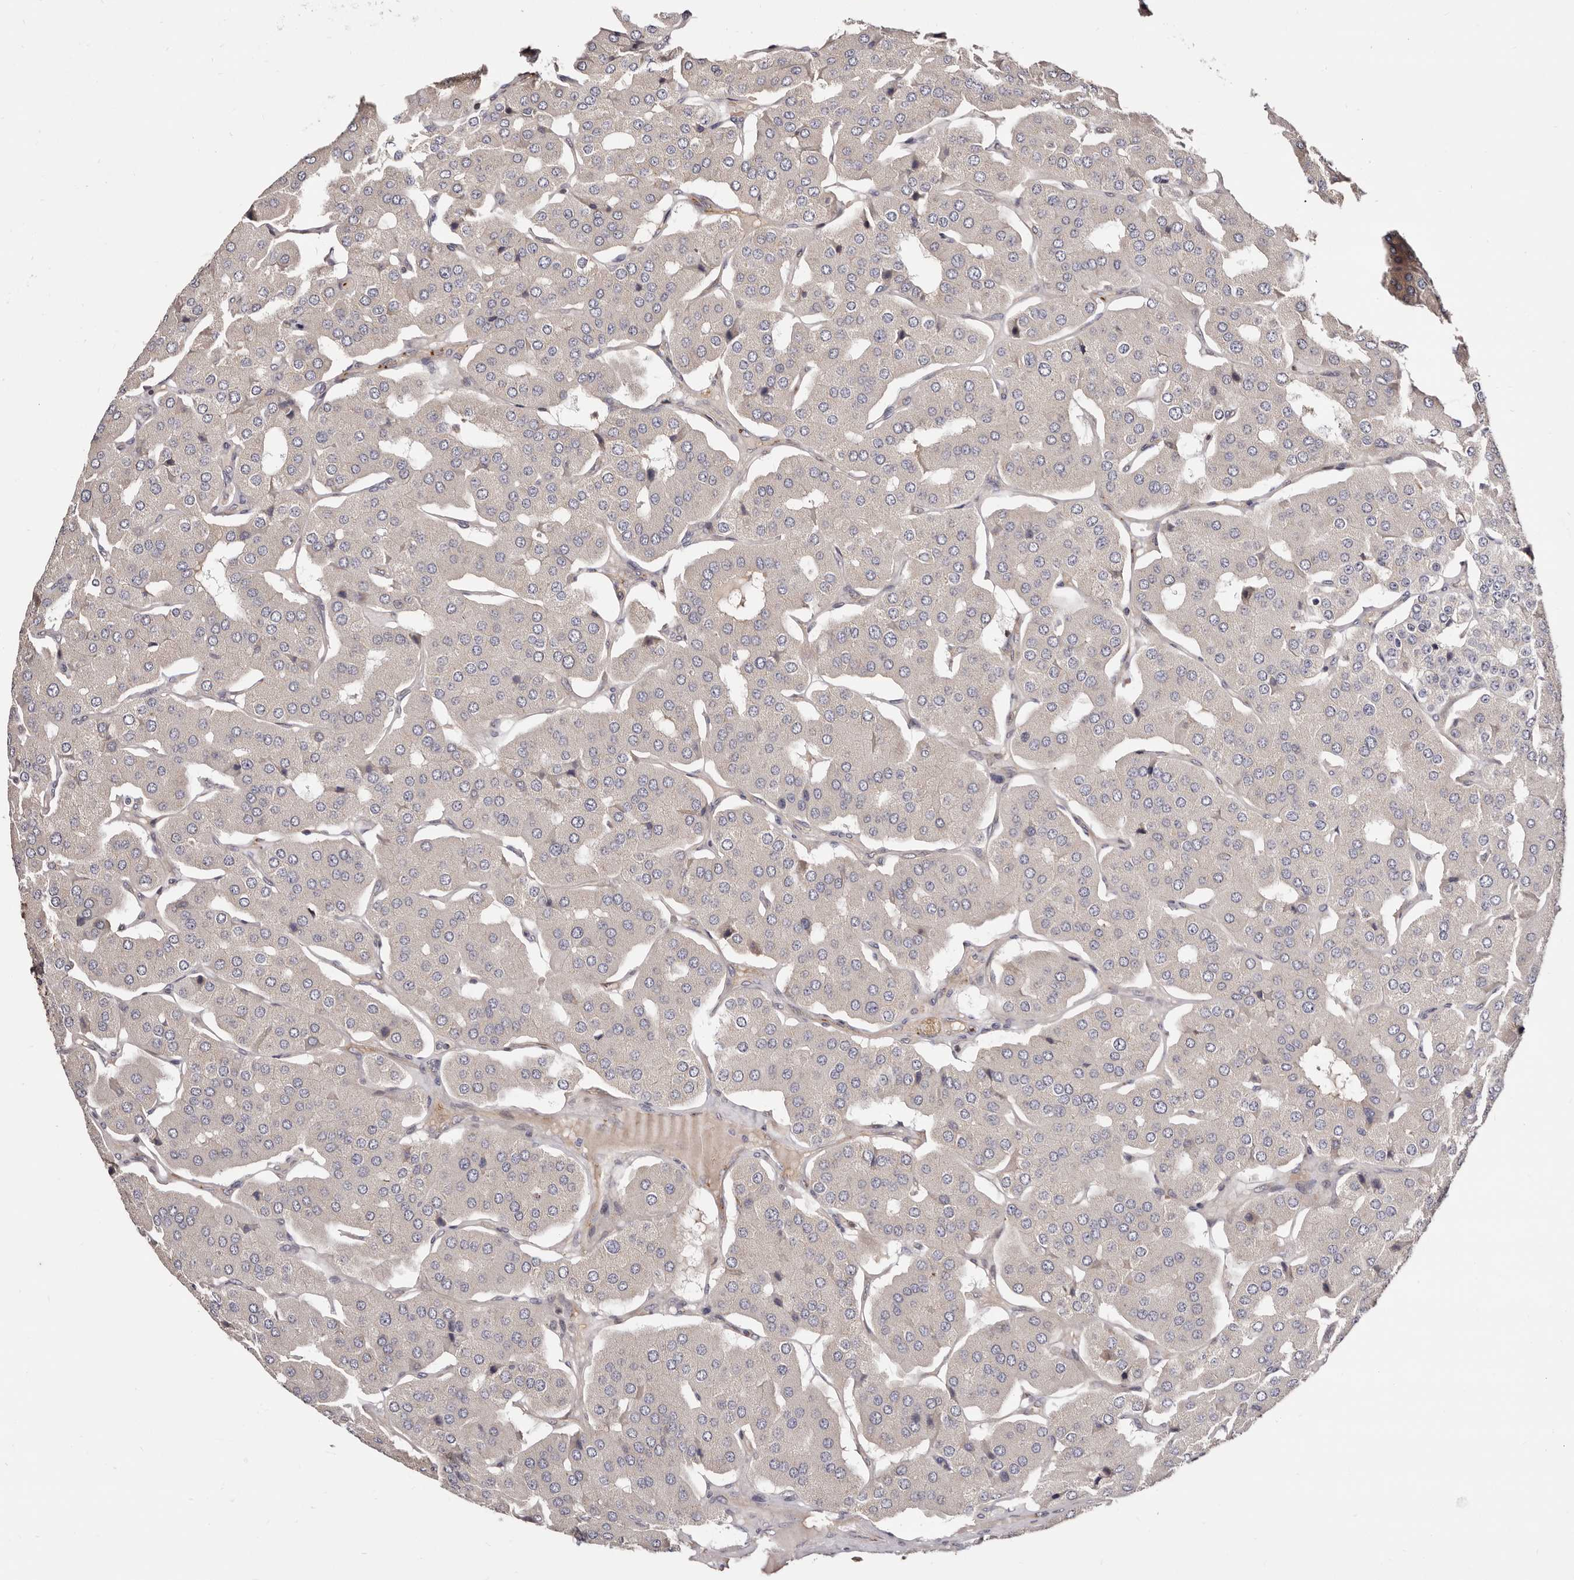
{"staining": {"intensity": "negative", "quantity": "none", "location": "none"}, "tissue": "parathyroid gland", "cell_type": "Glandular cells", "image_type": "normal", "snomed": [{"axis": "morphology", "description": "Normal tissue, NOS"}, {"axis": "morphology", "description": "Adenoma, NOS"}, {"axis": "topography", "description": "Parathyroid gland"}], "caption": "Parathyroid gland was stained to show a protein in brown. There is no significant expression in glandular cells. (DAB immunohistochemistry (IHC) with hematoxylin counter stain).", "gene": "DACT2", "patient": {"sex": "female", "age": 86}}